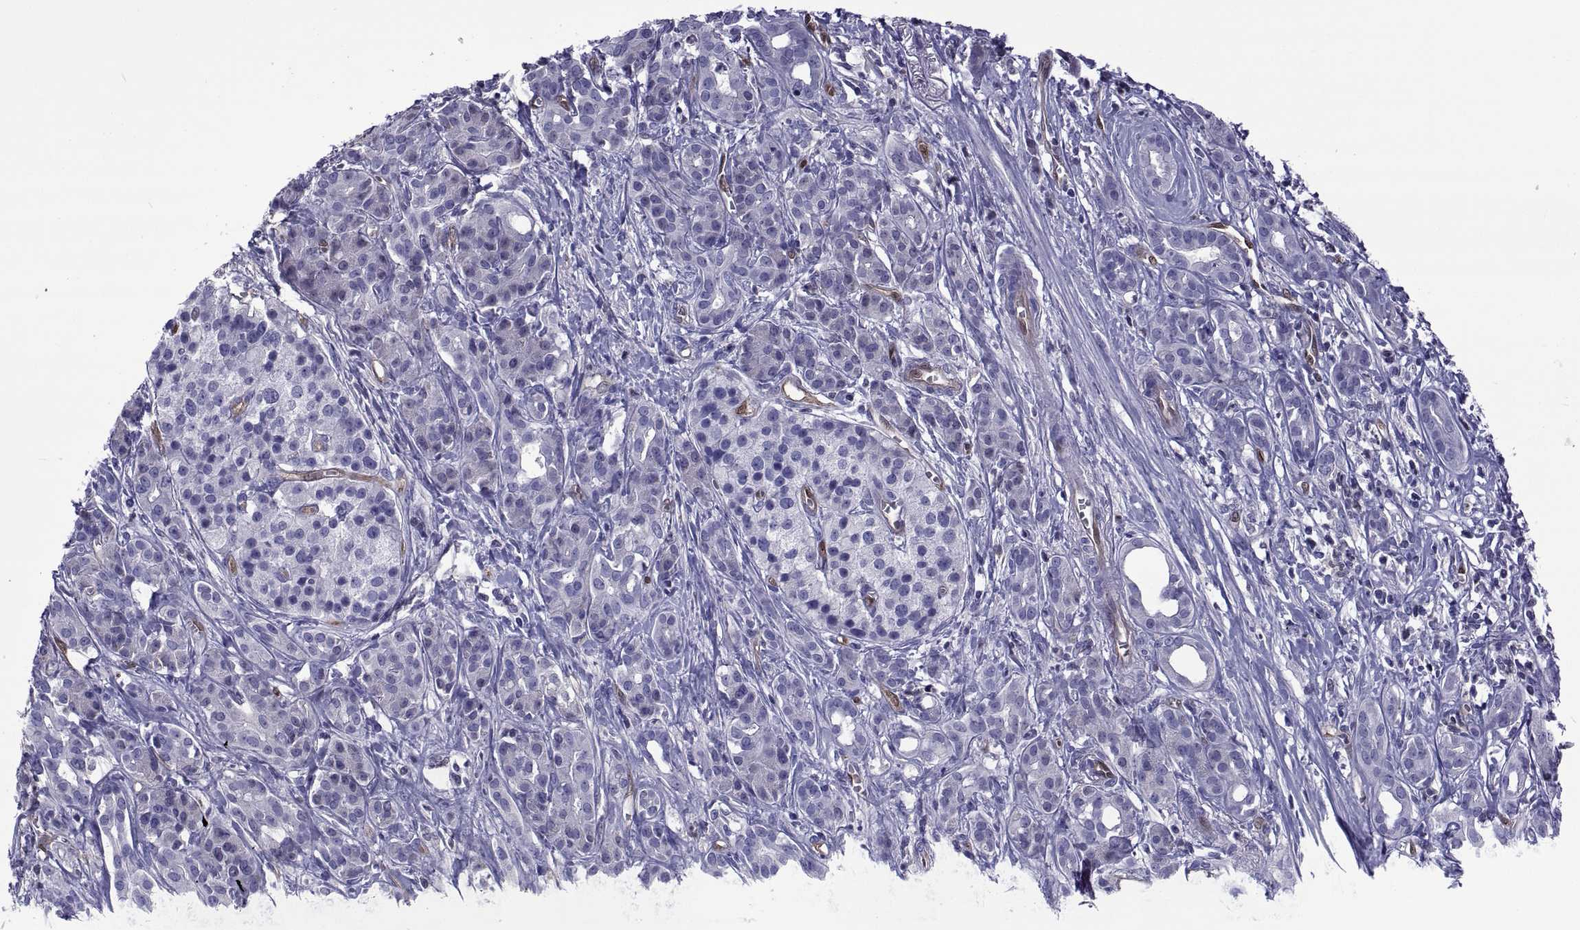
{"staining": {"intensity": "negative", "quantity": "none", "location": "none"}, "tissue": "pancreatic cancer", "cell_type": "Tumor cells", "image_type": "cancer", "snomed": [{"axis": "morphology", "description": "Adenocarcinoma, NOS"}, {"axis": "topography", "description": "Pancreas"}], "caption": "Tumor cells show no significant protein staining in adenocarcinoma (pancreatic). (Immunohistochemistry, brightfield microscopy, high magnification).", "gene": "LCN9", "patient": {"sex": "male", "age": 61}}